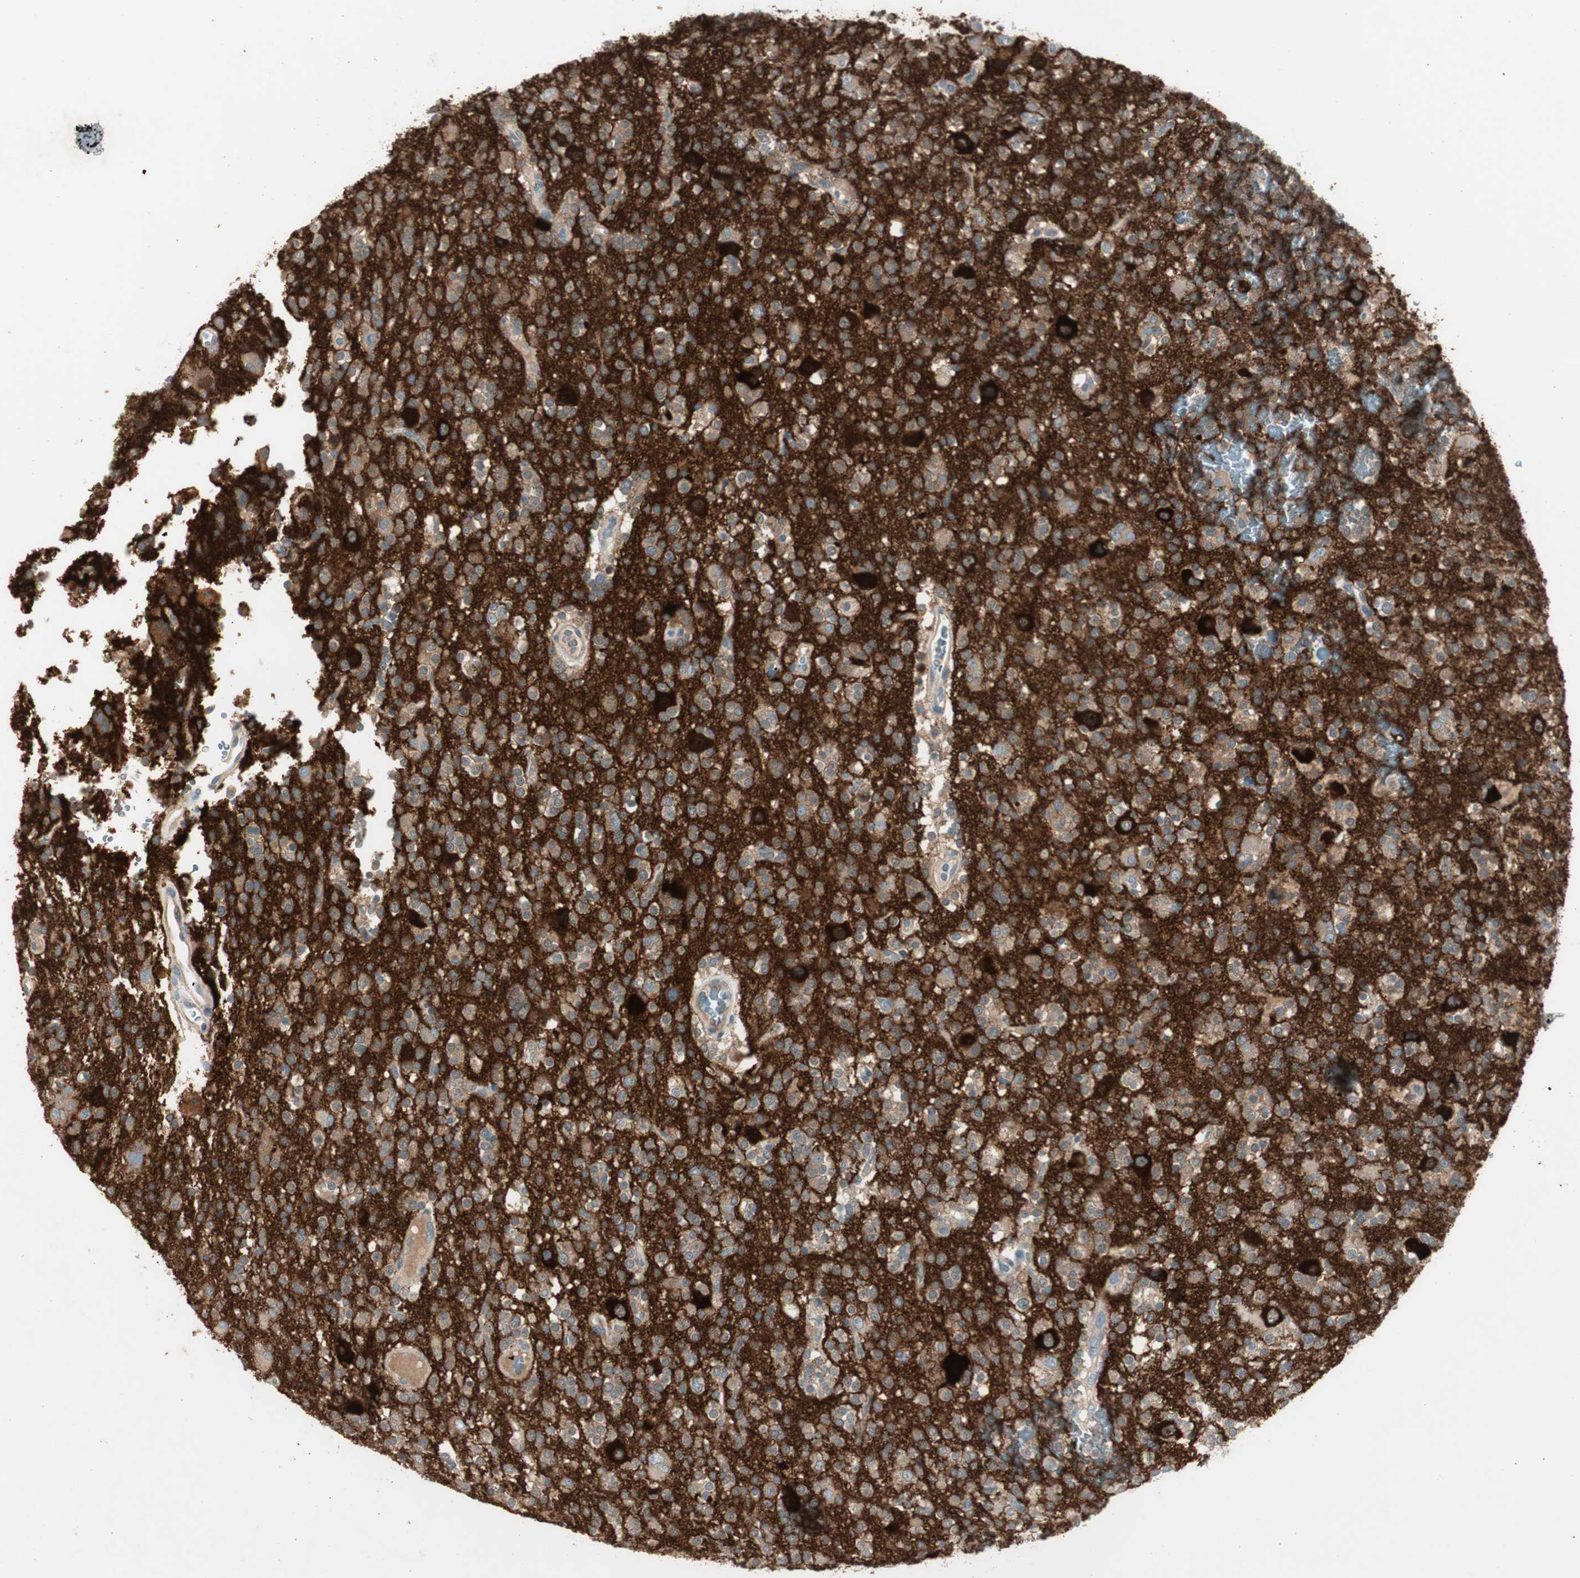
{"staining": {"intensity": "moderate", "quantity": ">75%", "location": "cytoplasmic/membranous"}, "tissue": "glioma", "cell_type": "Tumor cells", "image_type": "cancer", "snomed": [{"axis": "morphology", "description": "Glioma, malignant, High grade"}, {"axis": "topography", "description": "Brain"}], "caption": "Brown immunohistochemical staining in human glioma exhibits moderate cytoplasmic/membranous expression in about >75% of tumor cells.", "gene": "MAPRE3", "patient": {"sex": "male", "age": 47}}